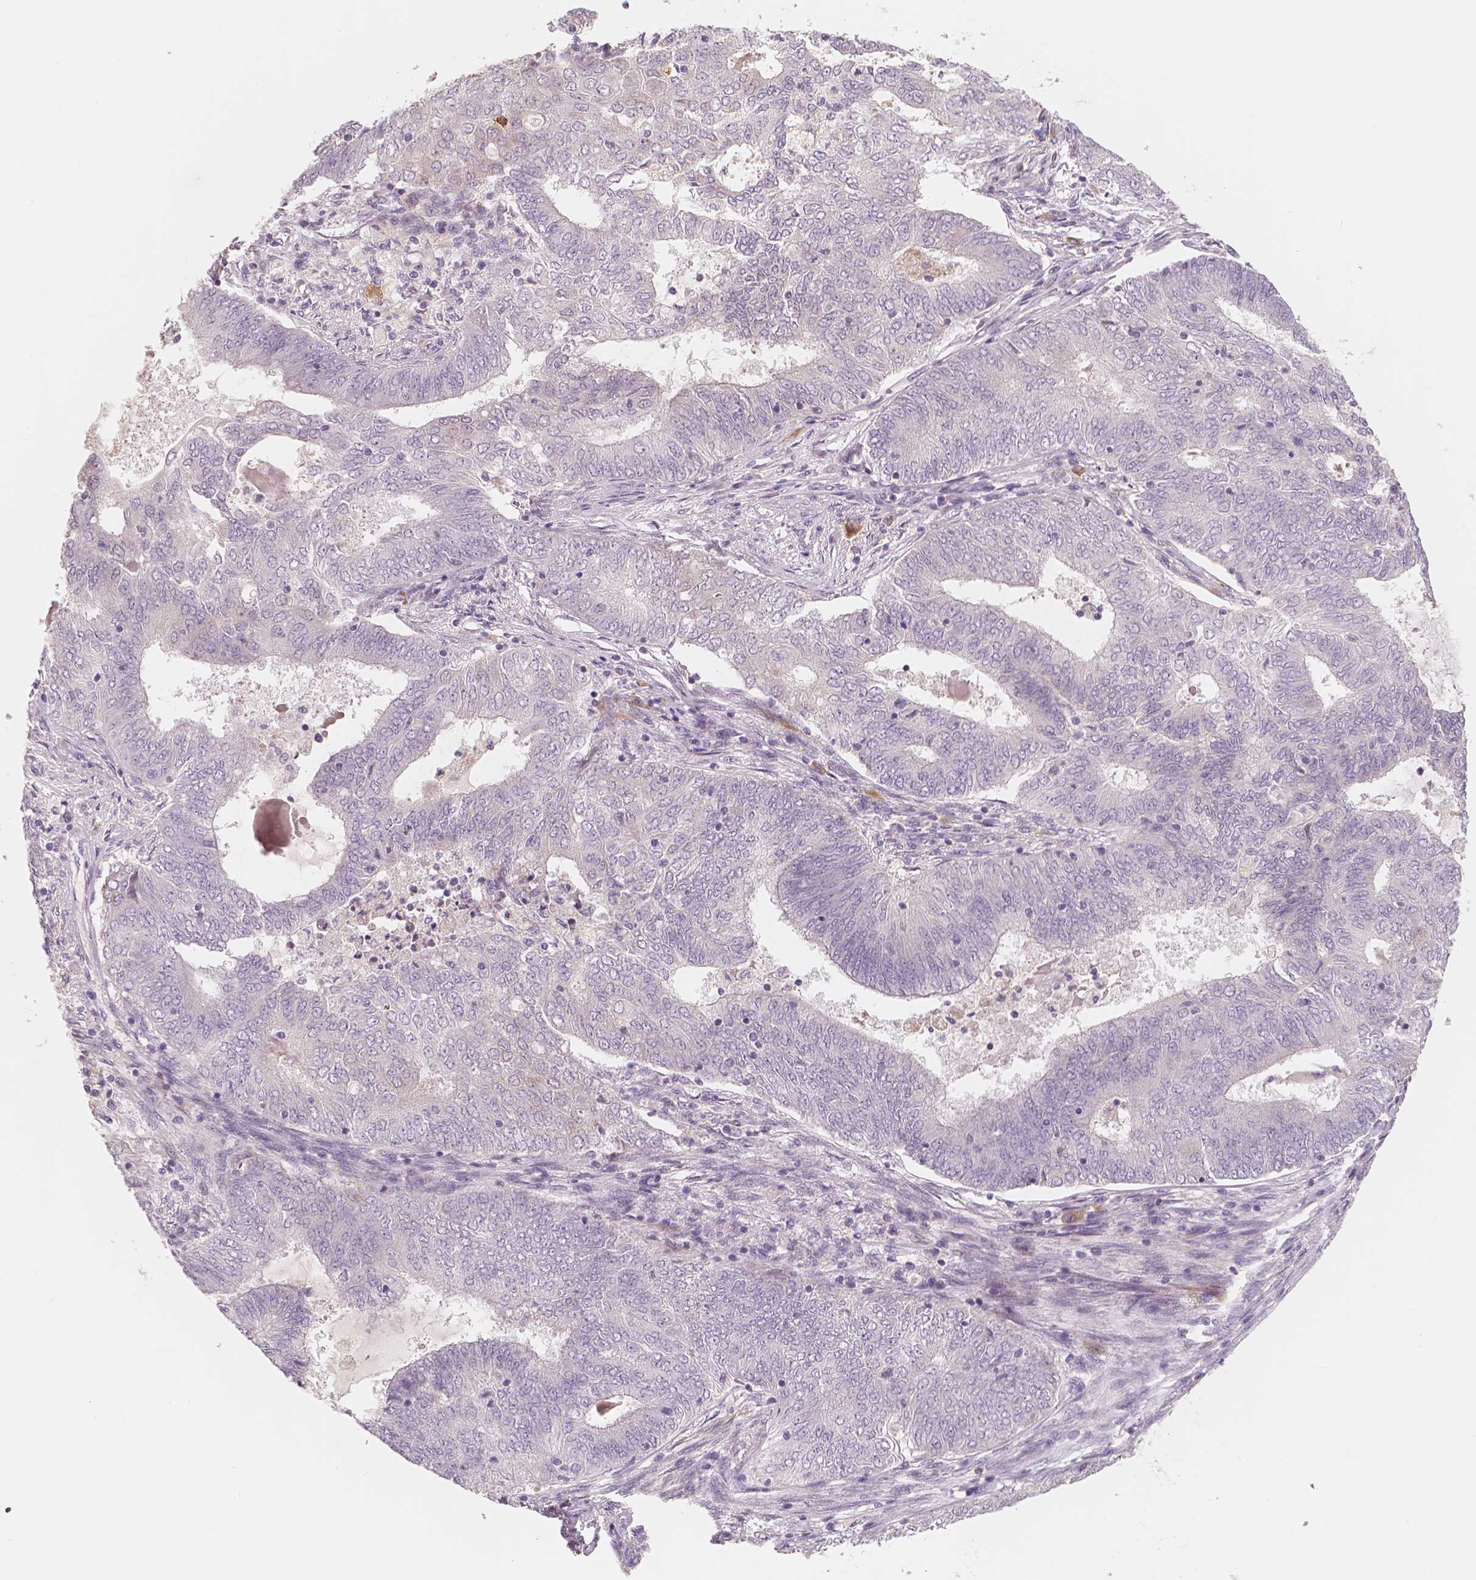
{"staining": {"intensity": "negative", "quantity": "none", "location": "none"}, "tissue": "endometrial cancer", "cell_type": "Tumor cells", "image_type": "cancer", "snomed": [{"axis": "morphology", "description": "Adenocarcinoma, NOS"}, {"axis": "topography", "description": "Endometrium"}], "caption": "Protein analysis of adenocarcinoma (endometrial) shows no significant expression in tumor cells. (Immunohistochemistry, brightfield microscopy, high magnification).", "gene": "RNASE7", "patient": {"sex": "female", "age": 62}}